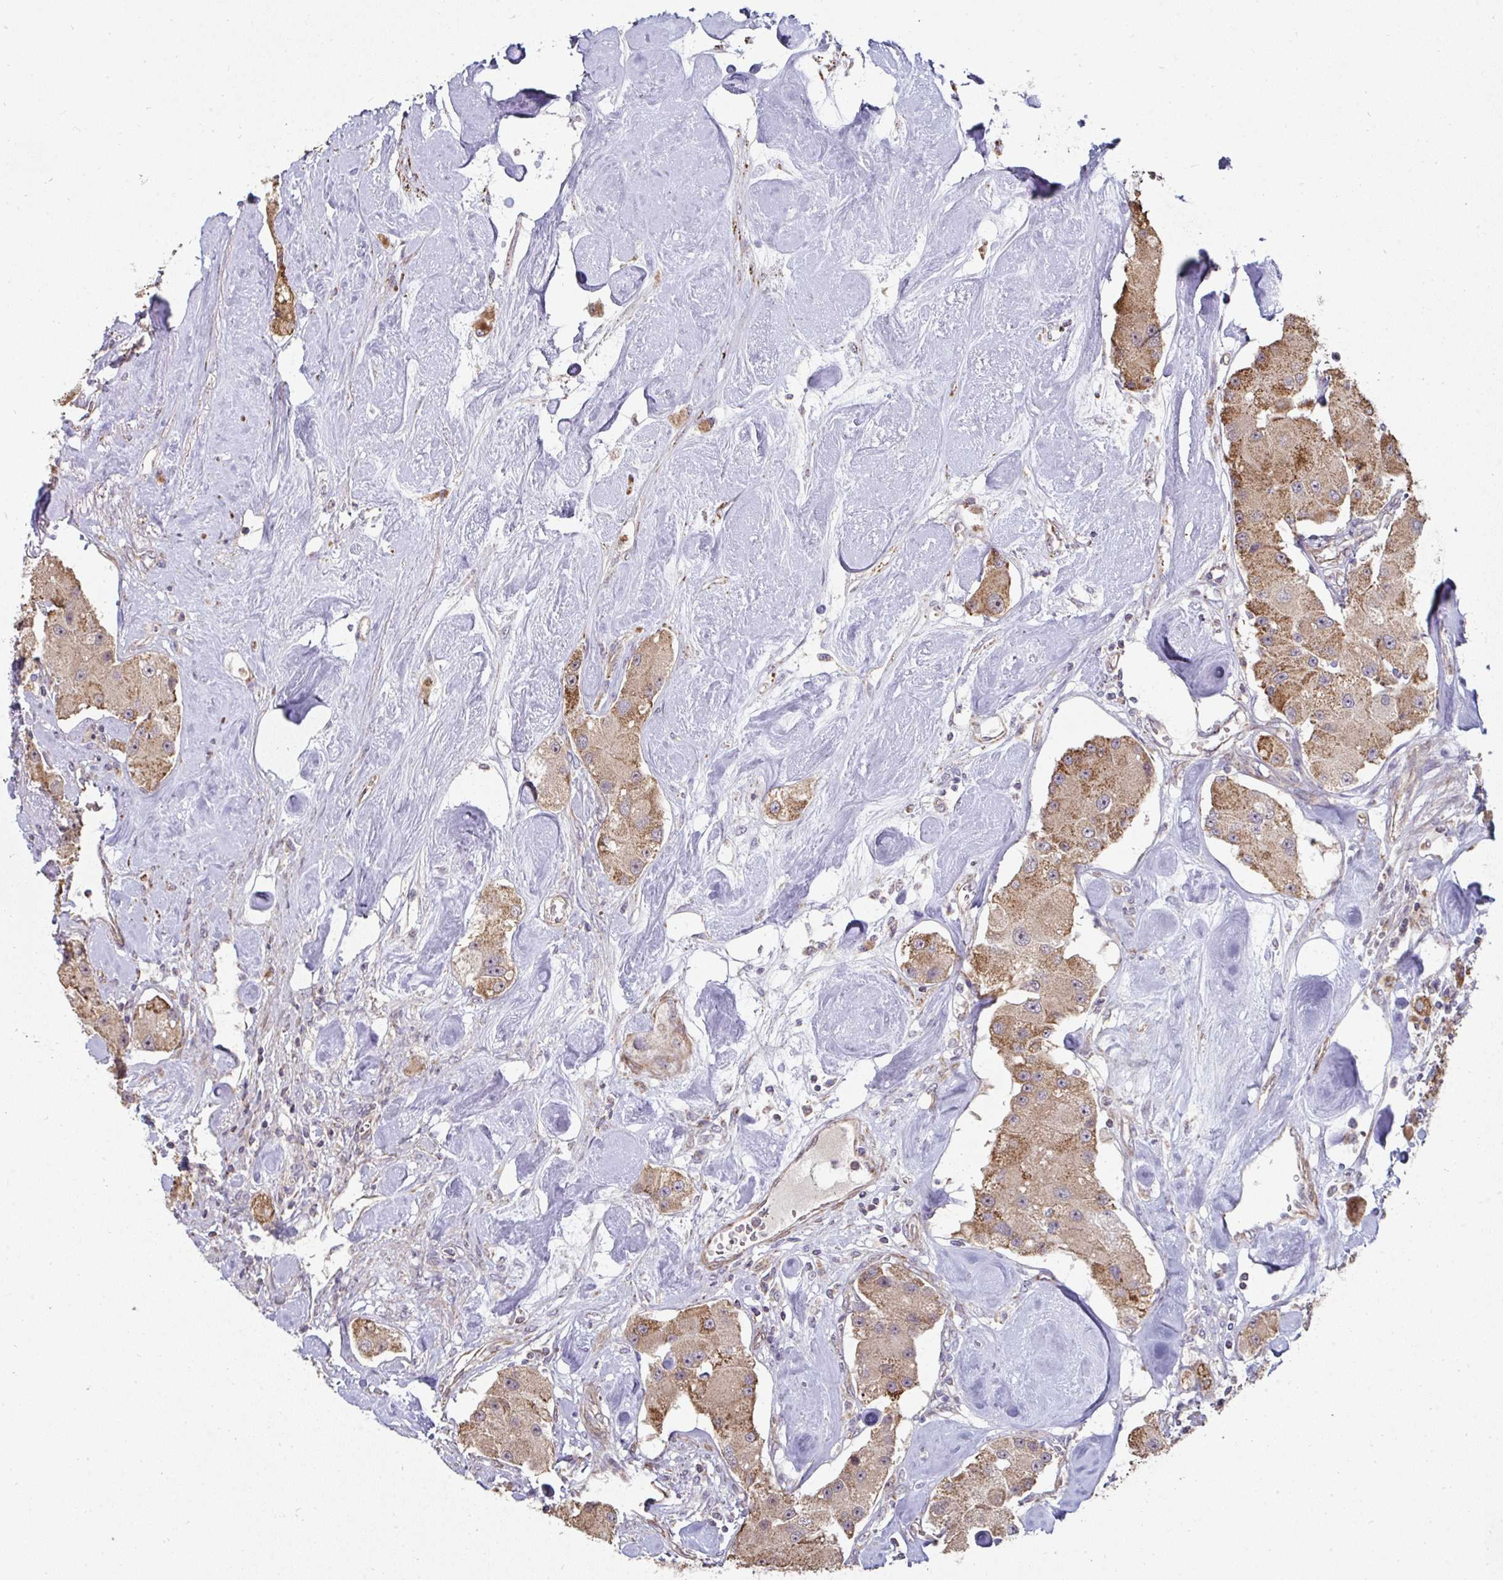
{"staining": {"intensity": "moderate", "quantity": ">75%", "location": "cytoplasmic/membranous"}, "tissue": "carcinoid", "cell_type": "Tumor cells", "image_type": "cancer", "snomed": [{"axis": "morphology", "description": "Carcinoid, malignant, NOS"}, {"axis": "topography", "description": "Pancreas"}], "caption": "Protein staining of carcinoid (malignant) tissue reveals moderate cytoplasmic/membranous expression in approximately >75% of tumor cells. The protein is shown in brown color, while the nuclei are stained blue.", "gene": "AGTPBP1", "patient": {"sex": "male", "age": 41}}